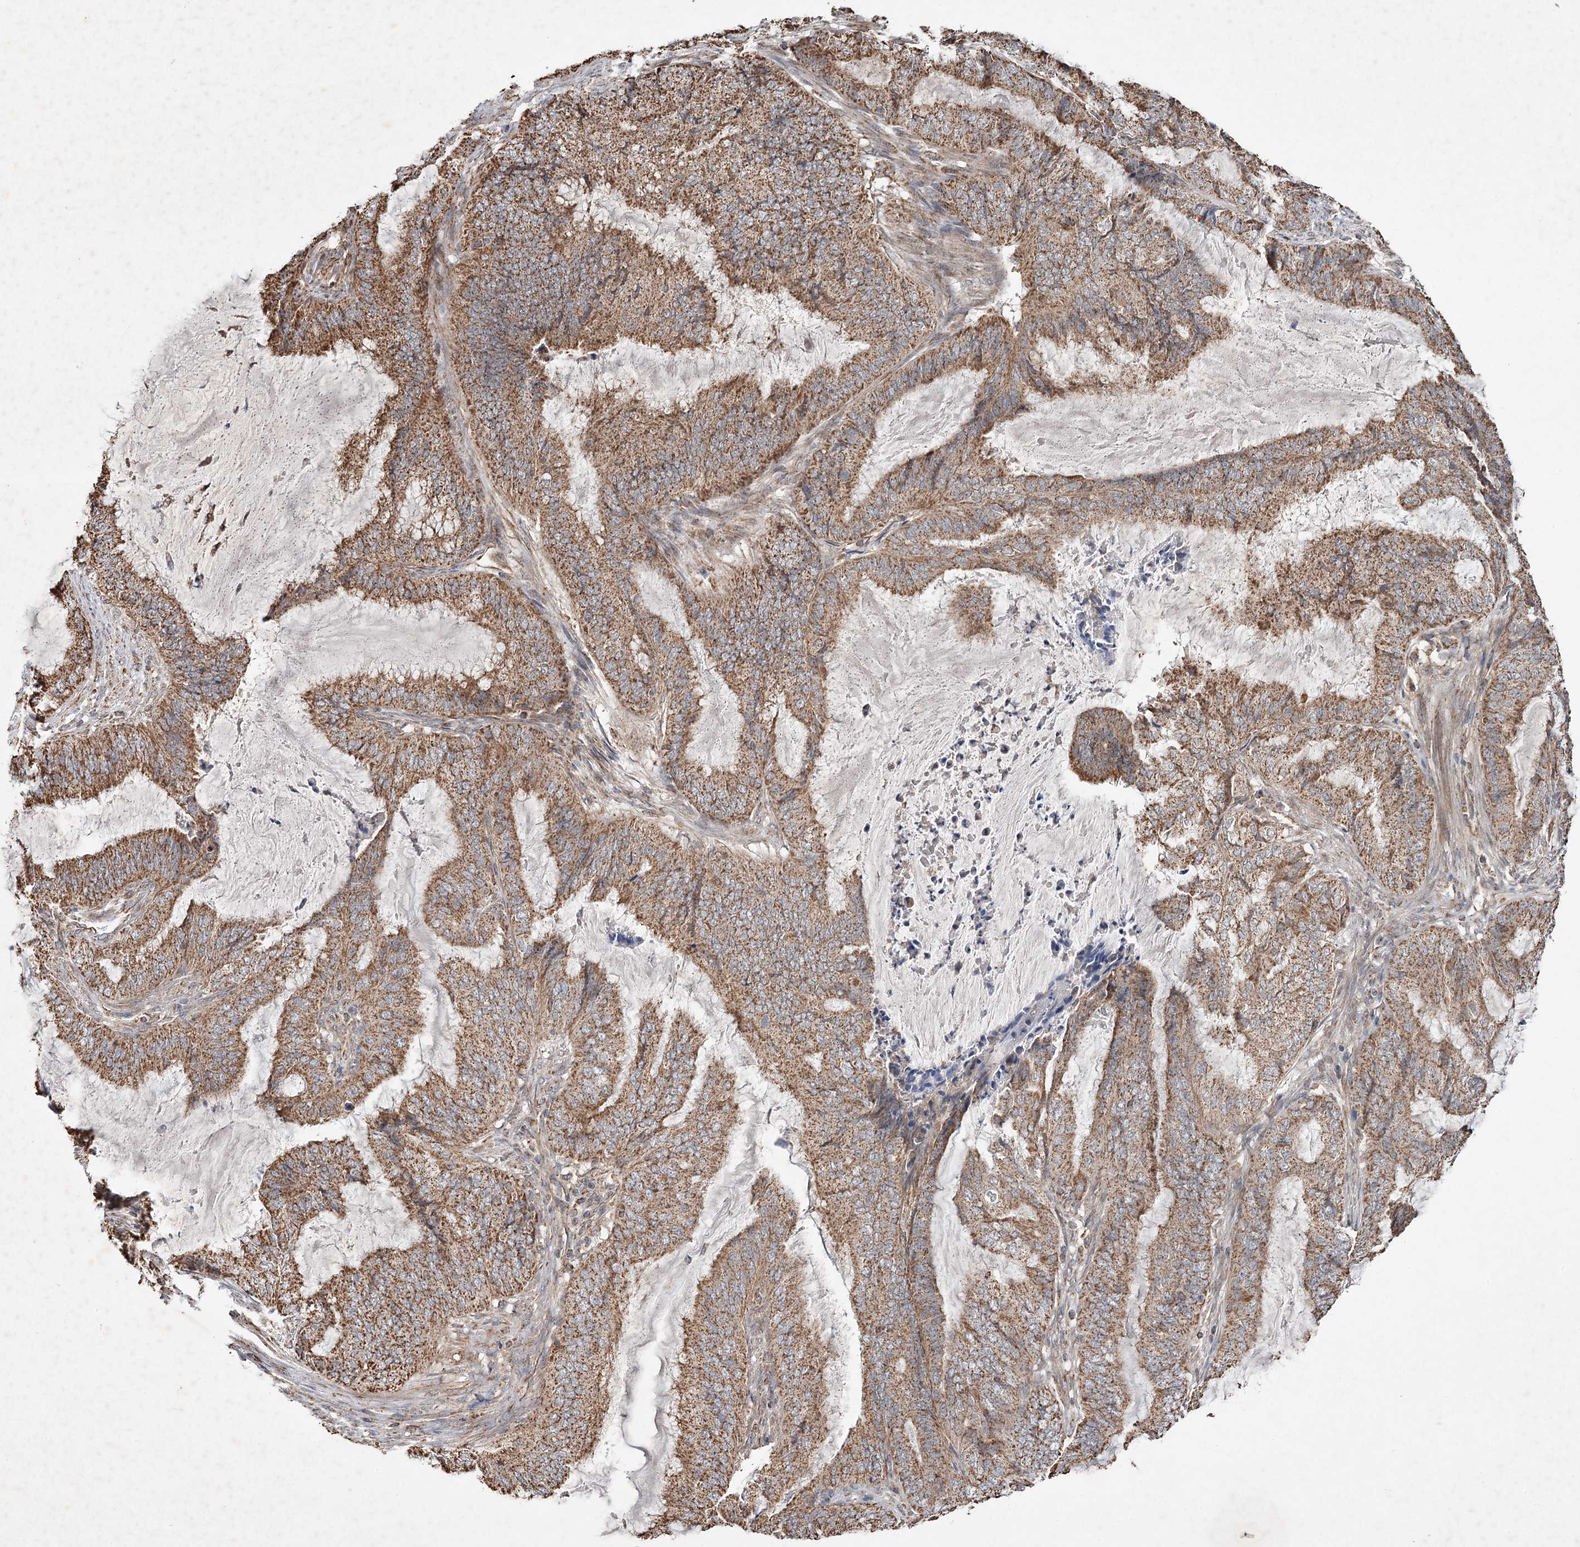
{"staining": {"intensity": "moderate", "quantity": ">75%", "location": "cytoplasmic/membranous"}, "tissue": "endometrial cancer", "cell_type": "Tumor cells", "image_type": "cancer", "snomed": [{"axis": "morphology", "description": "Adenocarcinoma, NOS"}, {"axis": "topography", "description": "Endometrium"}], "caption": "A brown stain labels moderate cytoplasmic/membranous positivity of a protein in human endometrial adenocarcinoma tumor cells.", "gene": "PIK3CB", "patient": {"sex": "female", "age": 51}}